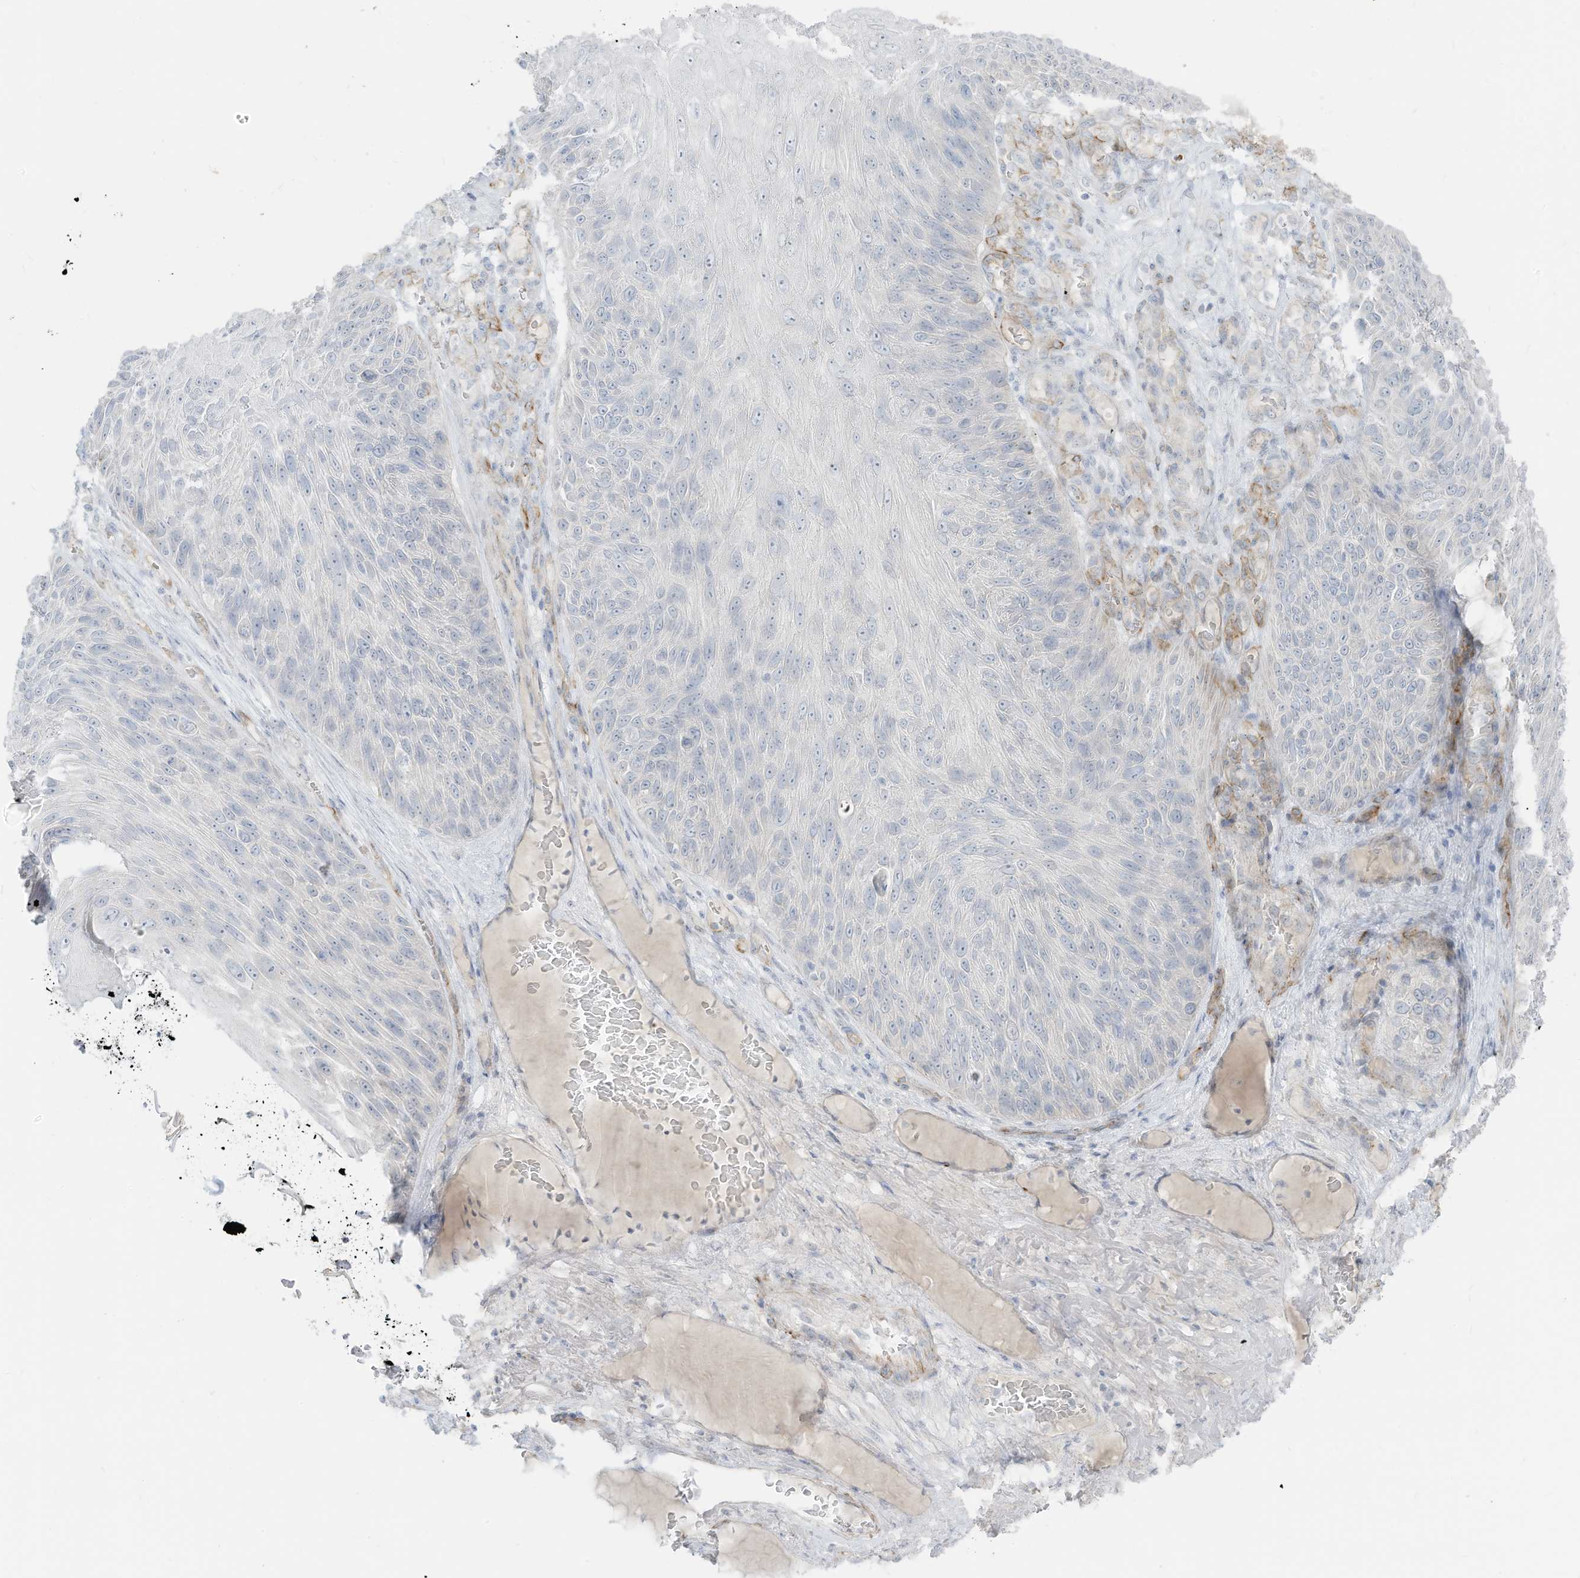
{"staining": {"intensity": "negative", "quantity": "none", "location": "none"}, "tissue": "skin cancer", "cell_type": "Tumor cells", "image_type": "cancer", "snomed": [{"axis": "morphology", "description": "Squamous cell carcinoma, NOS"}, {"axis": "topography", "description": "Skin"}], "caption": "The image shows no staining of tumor cells in squamous cell carcinoma (skin).", "gene": "C11orf87", "patient": {"sex": "female", "age": 88}}